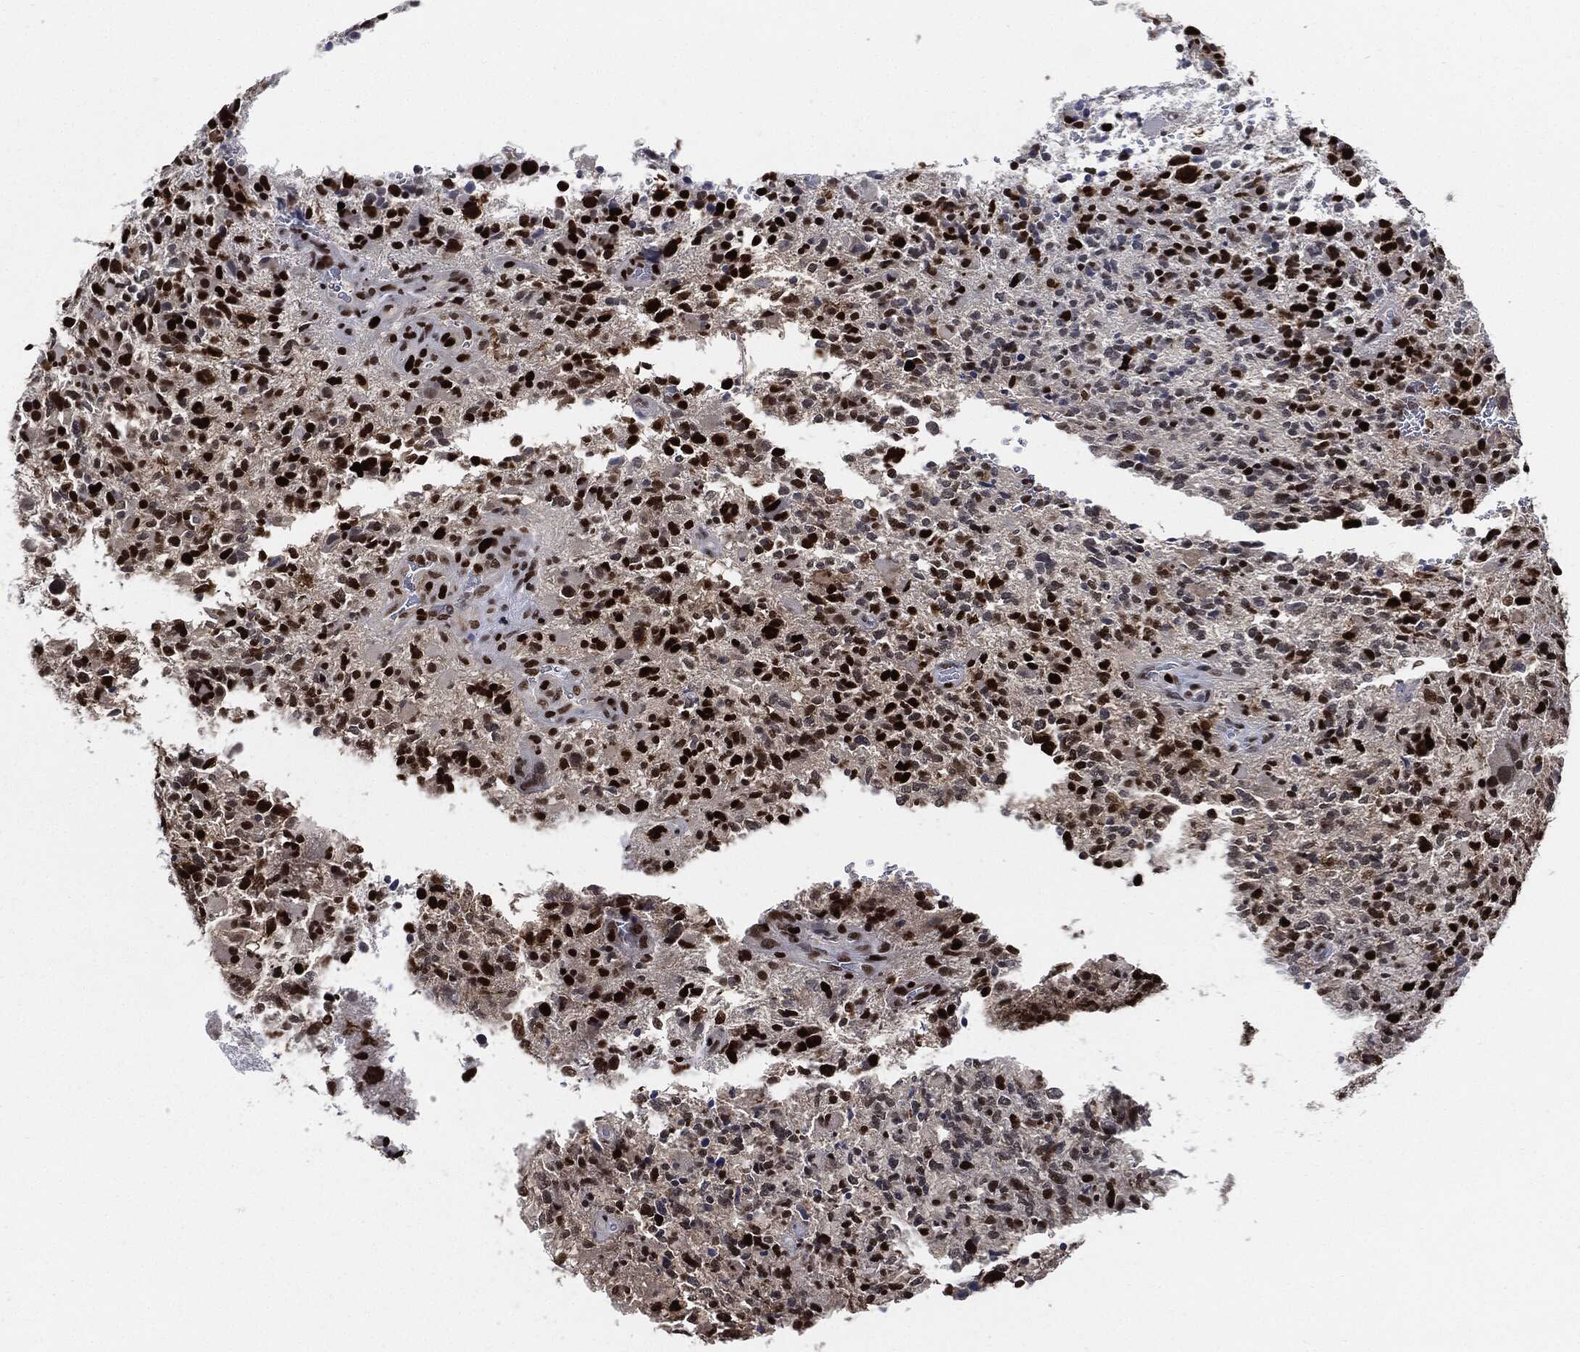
{"staining": {"intensity": "strong", "quantity": ">75%", "location": "nuclear"}, "tissue": "glioma", "cell_type": "Tumor cells", "image_type": "cancer", "snomed": [{"axis": "morphology", "description": "Glioma, malignant, High grade"}, {"axis": "topography", "description": "Brain"}], "caption": "Glioma stained with immunohistochemistry (IHC) displays strong nuclear expression in approximately >75% of tumor cells. (Brightfield microscopy of DAB IHC at high magnification).", "gene": "PCNA", "patient": {"sex": "female", "age": 71}}